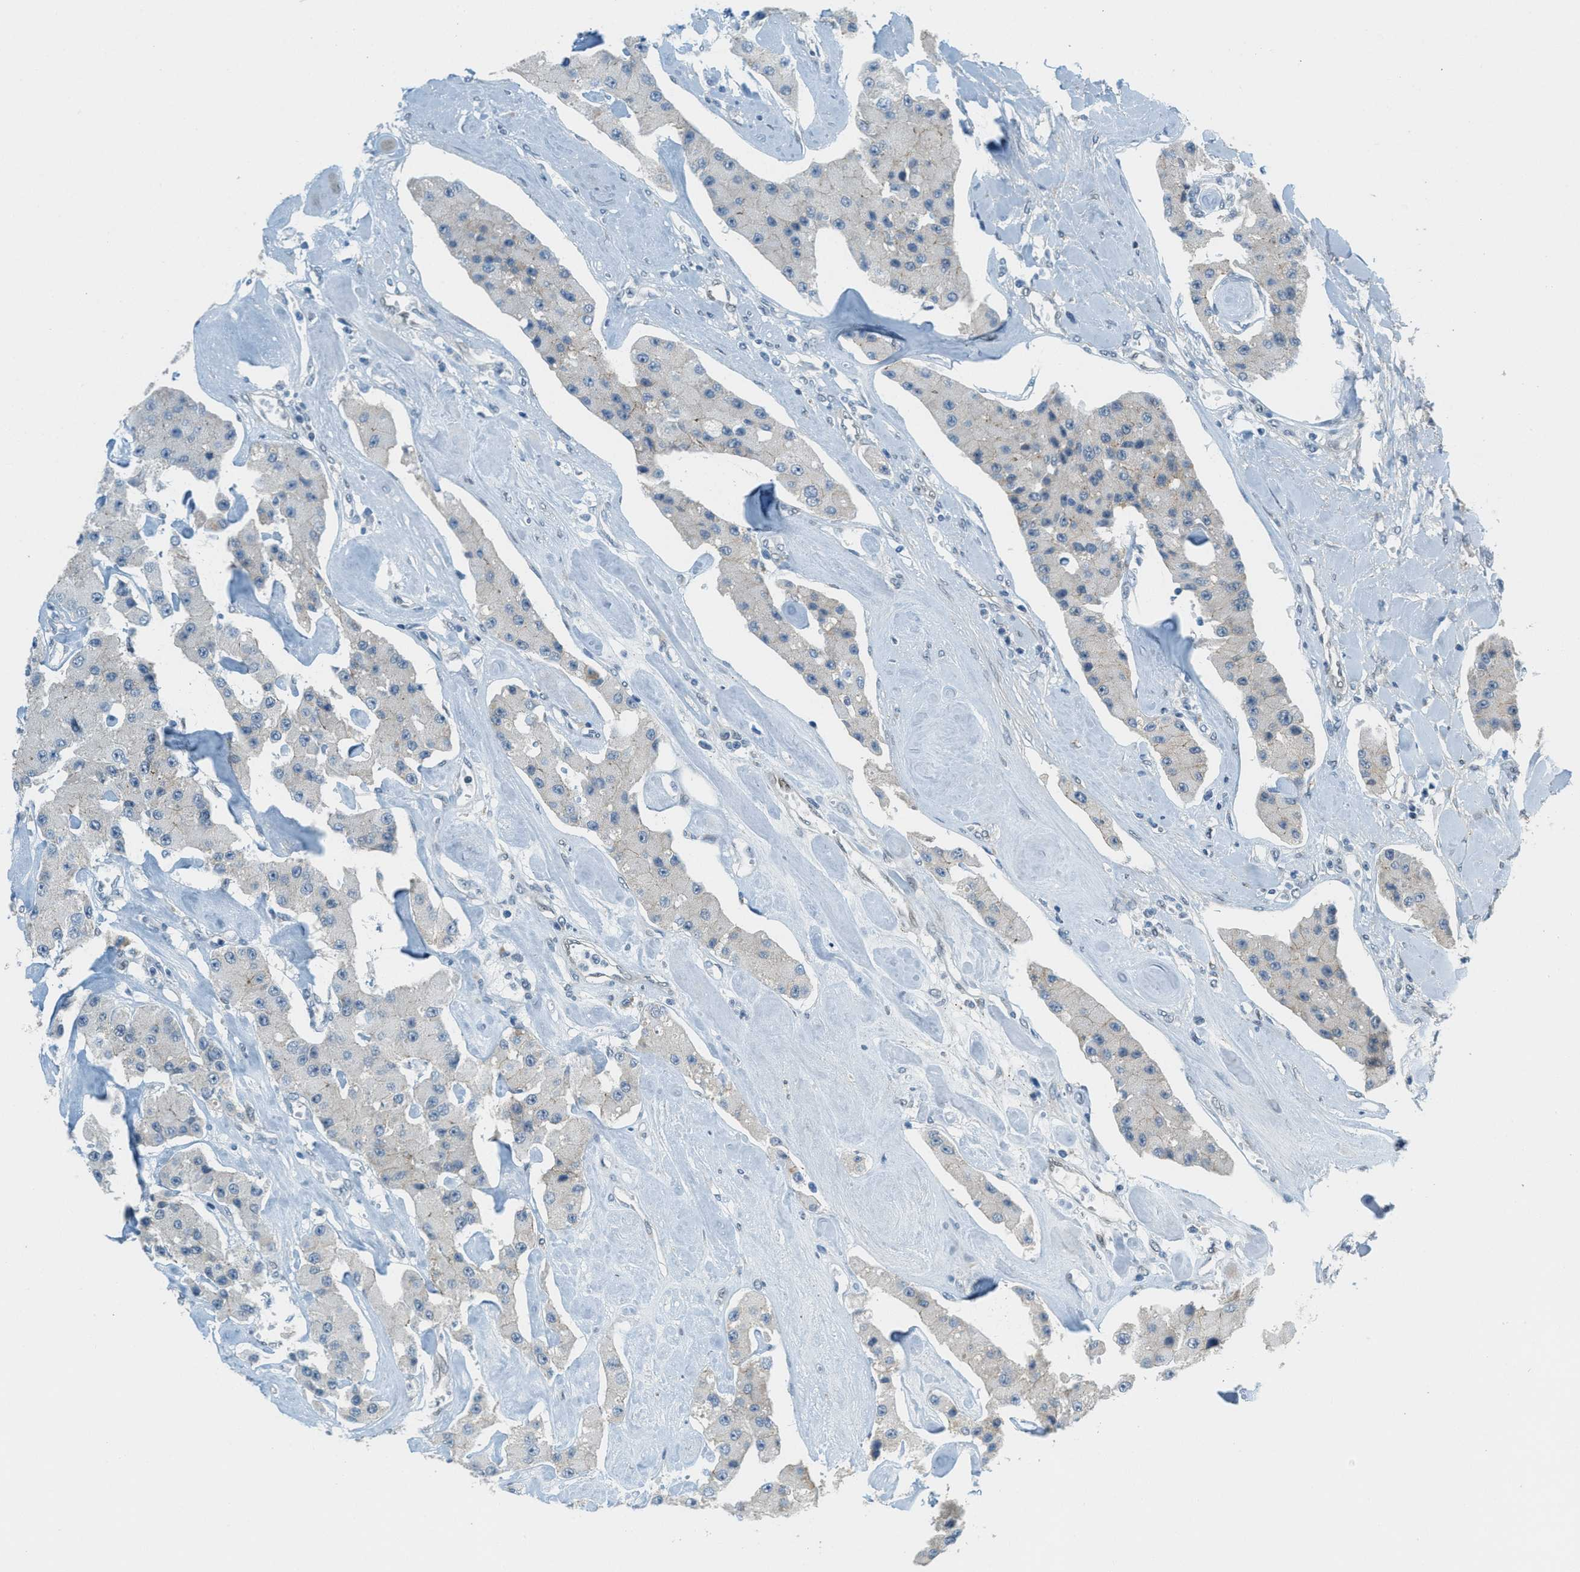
{"staining": {"intensity": "negative", "quantity": "none", "location": "none"}, "tissue": "carcinoid", "cell_type": "Tumor cells", "image_type": "cancer", "snomed": [{"axis": "morphology", "description": "Carcinoid, malignant, NOS"}, {"axis": "topography", "description": "Pancreas"}], "caption": "This is an IHC micrograph of human carcinoid. There is no staining in tumor cells.", "gene": "TCF3", "patient": {"sex": "male", "age": 41}}